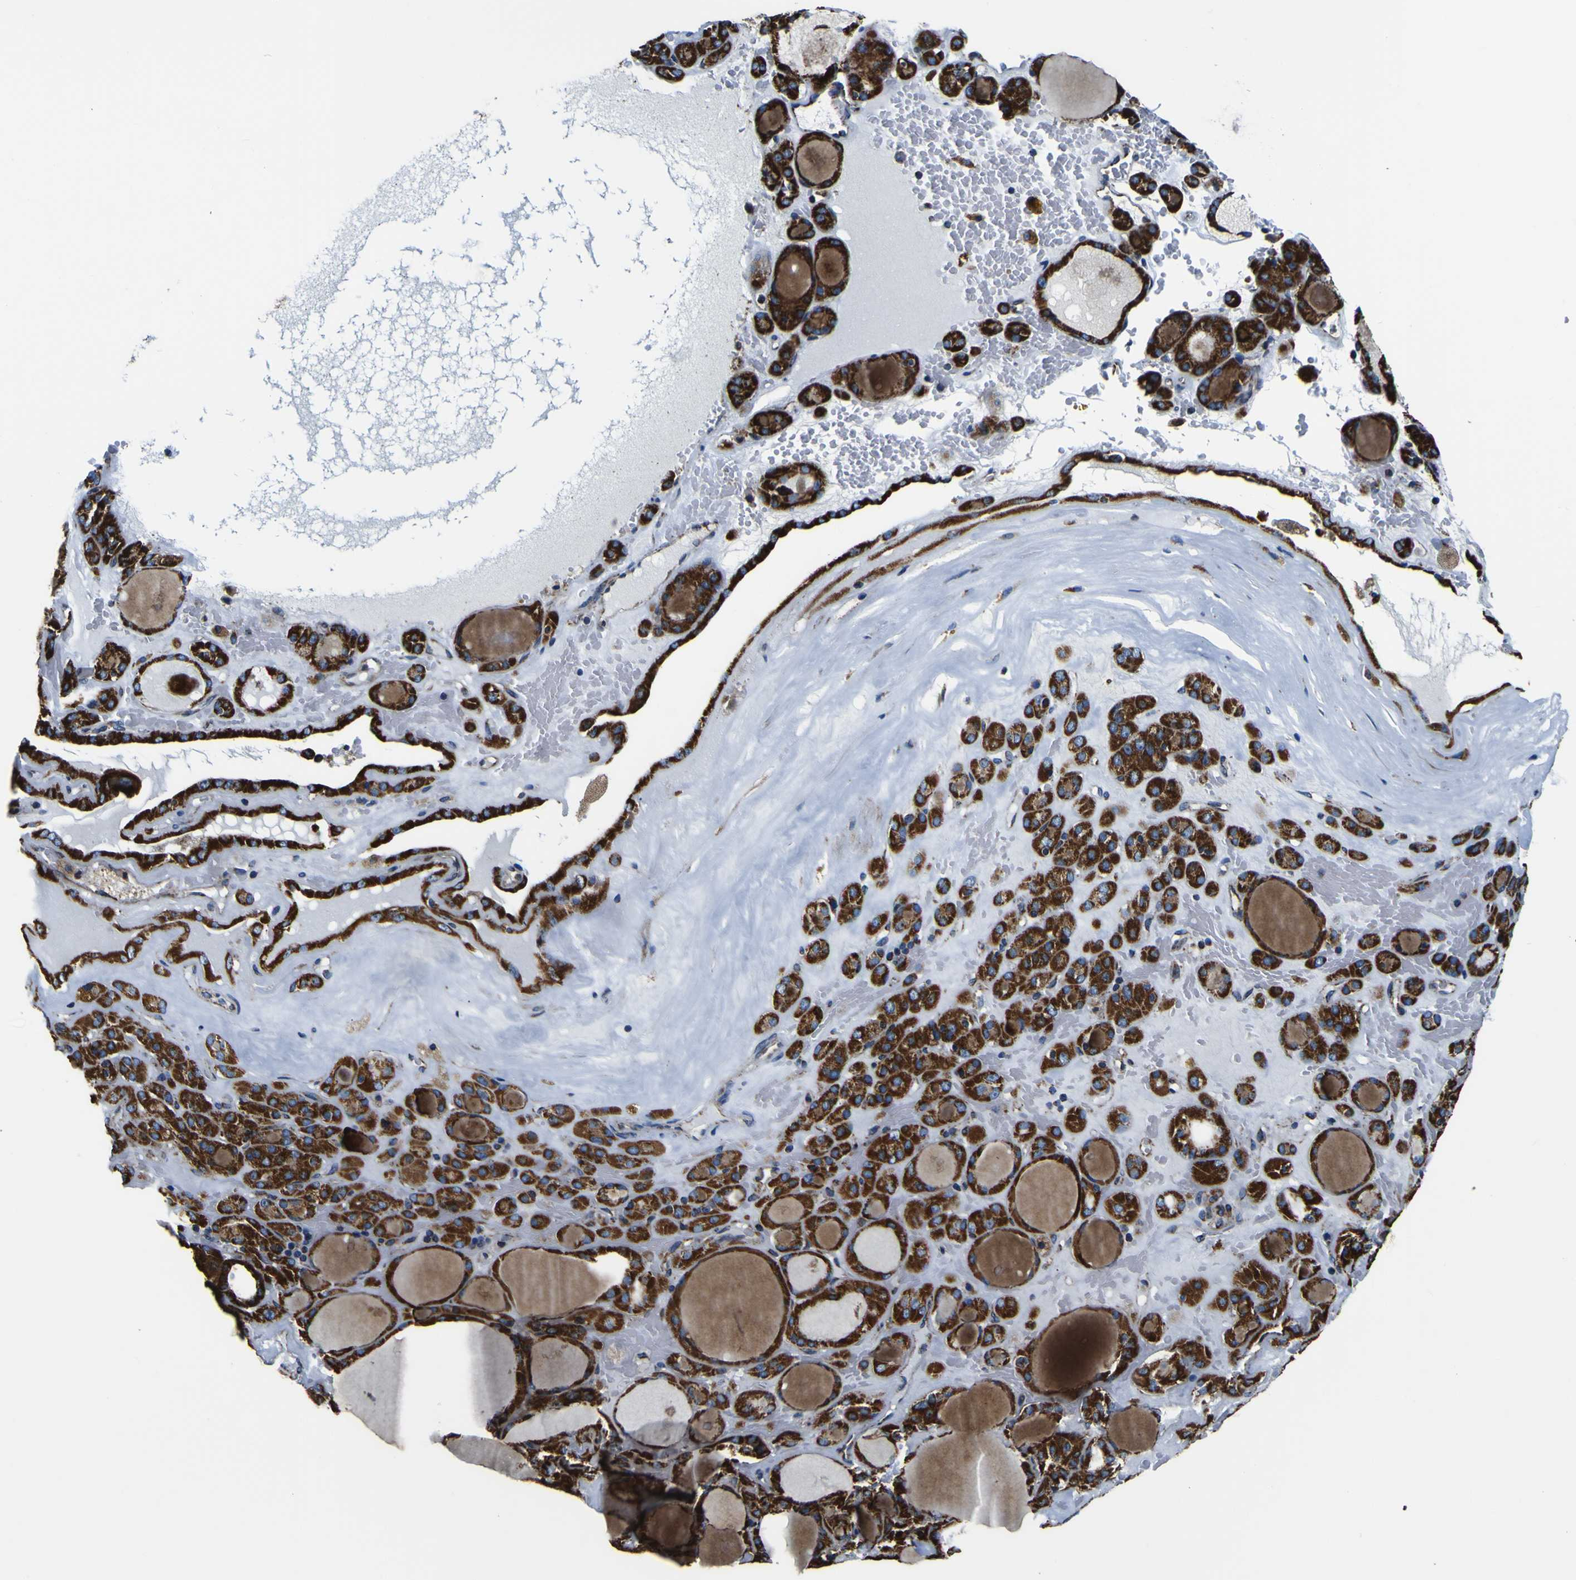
{"staining": {"intensity": "strong", "quantity": ">75%", "location": "cytoplasmic/membranous"}, "tissue": "thyroid gland", "cell_type": "Glandular cells", "image_type": "normal", "snomed": [{"axis": "morphology", "description": "Normal tissue, NOS"}, {"axis": "morphology", "description": "Carcinoma, NOS"}, {"axis": "topography", "description": "Thyroid gland"}], "caption": "IHC image of unremarkable thyroid gland: human thyroid gland stained using IHC reveals high levels of strong protein expression localized specifically in the cytoplasmic/membranous of glandular cells, appearing as a cytoplasmic/membranous brown color.", "gene": "PTRH2", "patient": {"sex": "female", "age": 86}}